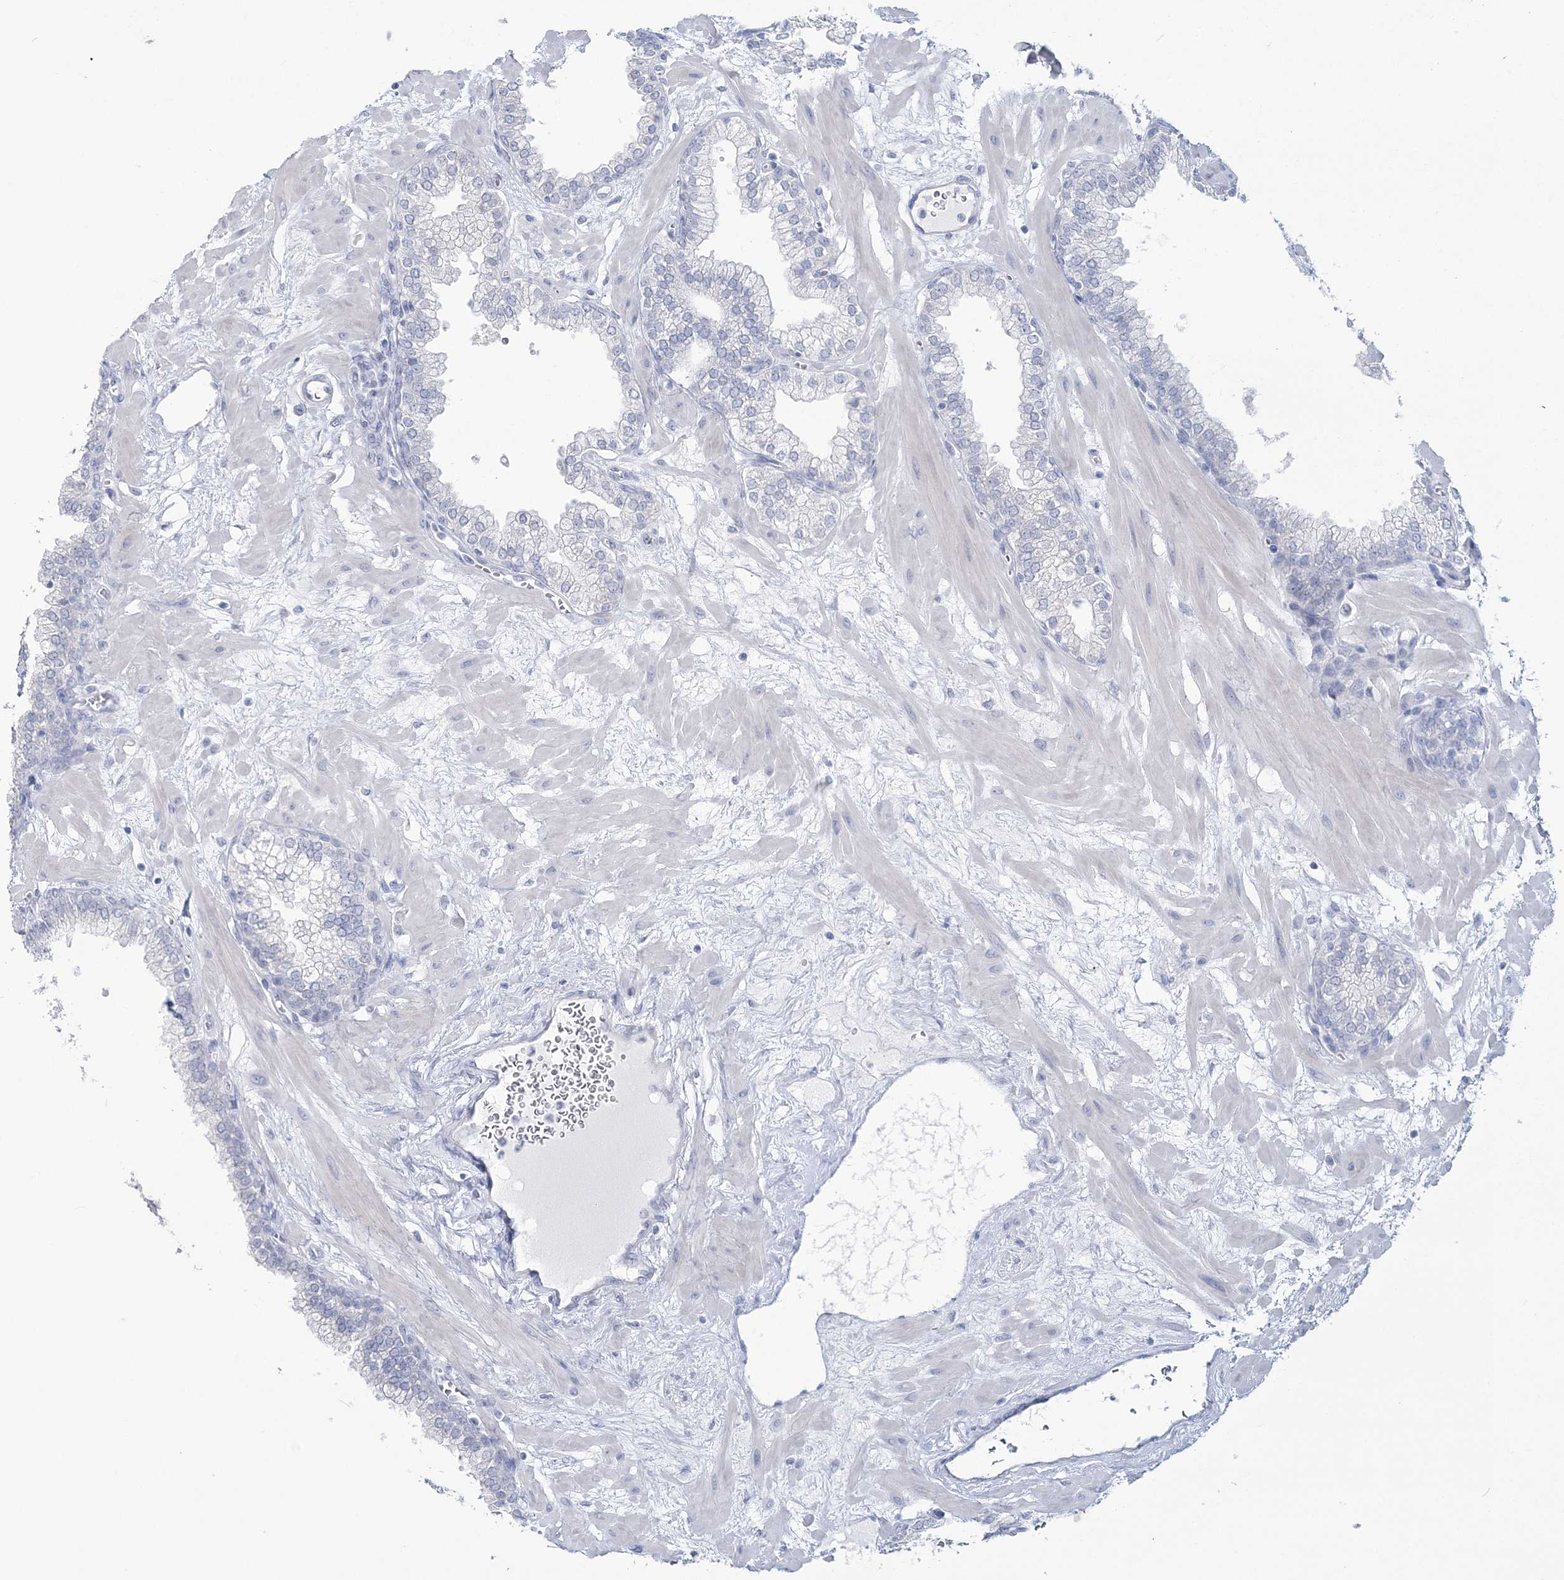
{"staining": {"intensity": "negative", "quantity": "none", "location": "none"}, "tissue": "prostate", "cell_type": "Glandular cells", "image_type": "normal", "snomed": [{"axis": "morphology", "description": "Normal tissue, NOS"}, {"axis": "morphology", "description": "Urothelial carcinoma, Low grade"}, {"axis": "topography", "description": "Urinary bladder"}, {"axis": "topography", "description": "Prostate"}], "caption": "Glandular cells are negative for brown protein staining in normal prostate. Nuclei are stained in blue.", "gene": "CYP3A4", "patient": {"sex": "male", "age": 60}}